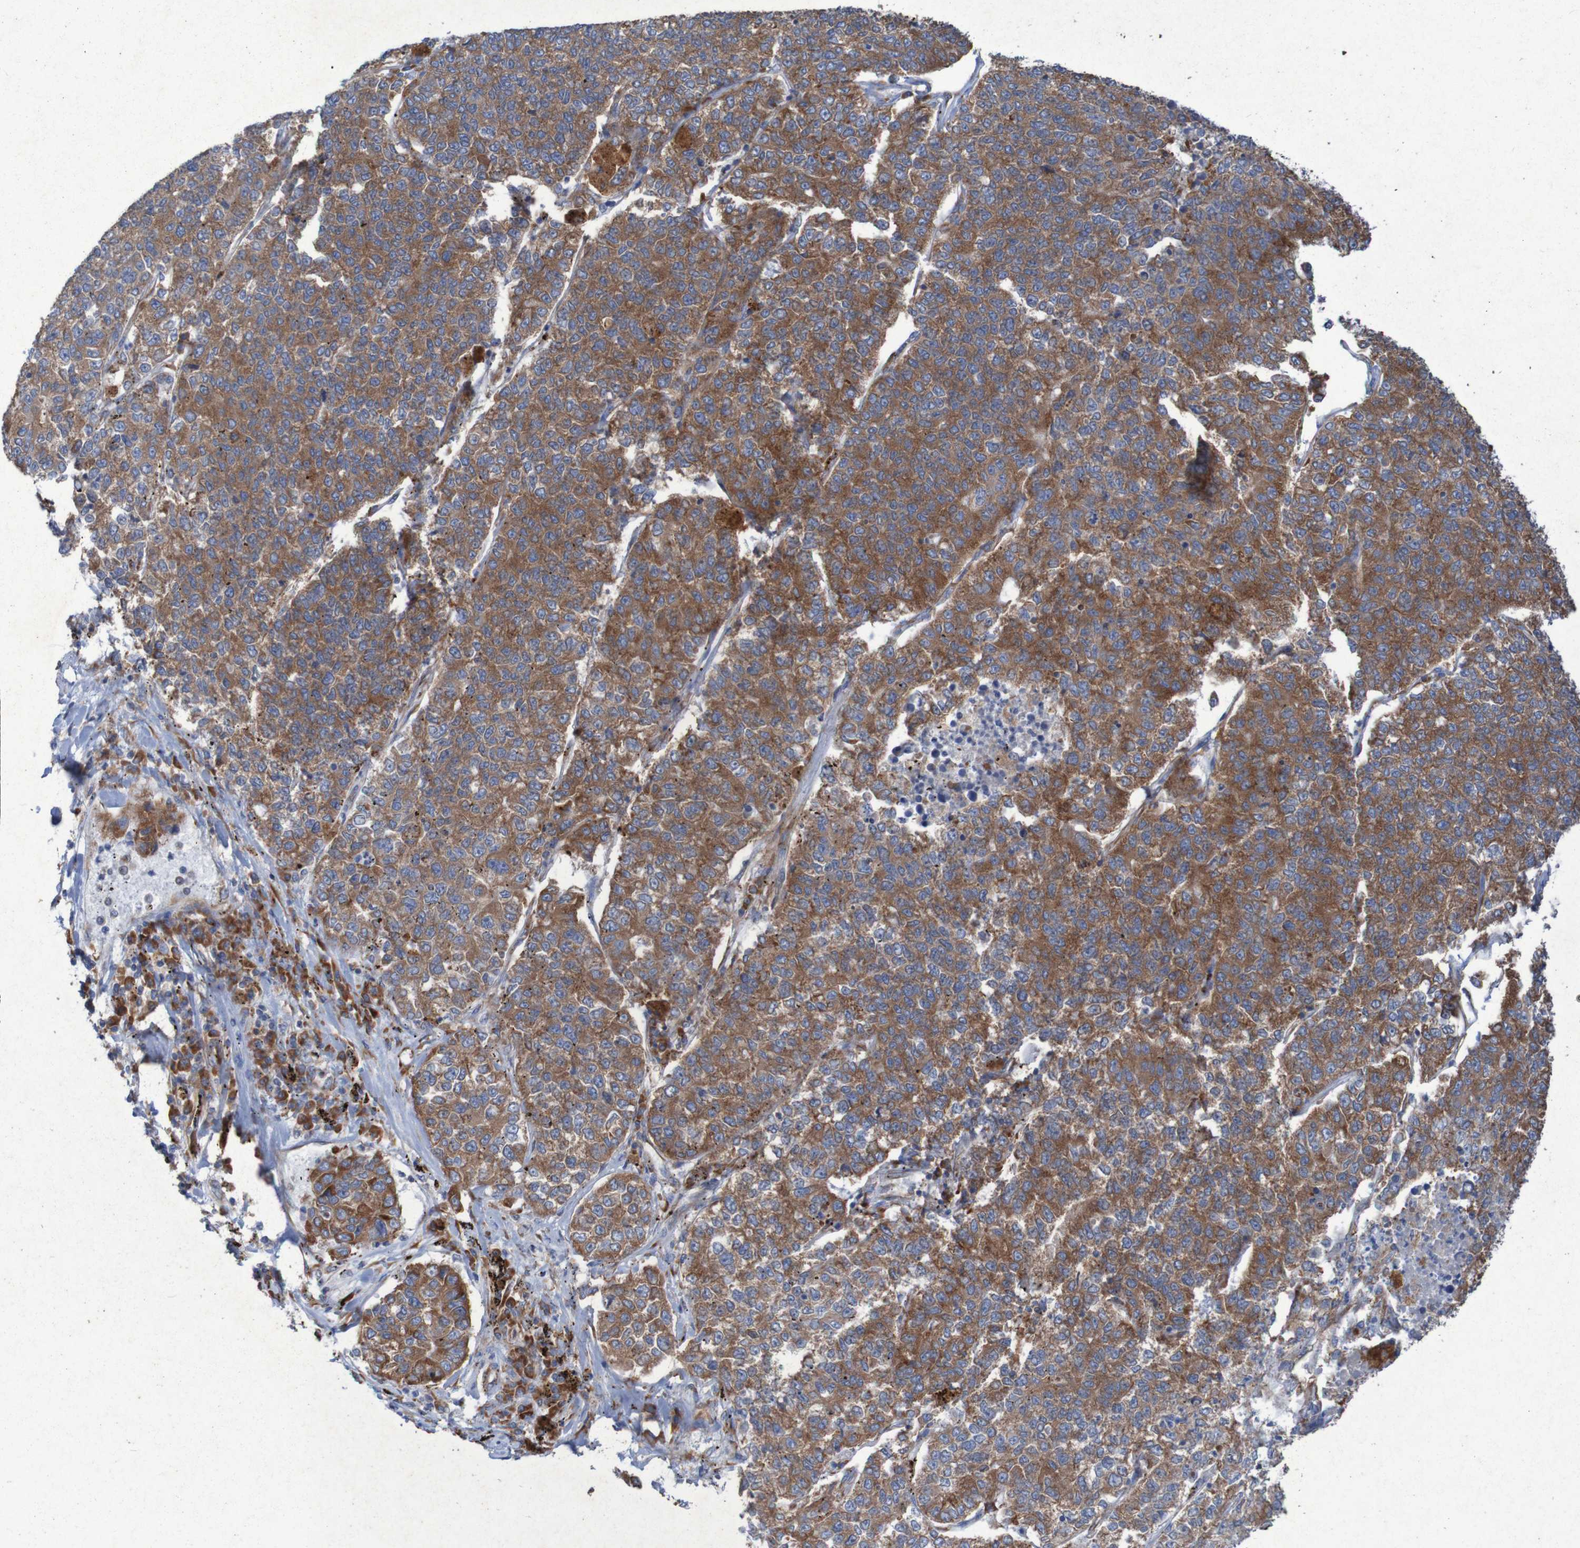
{"staining": {"intensity": "strong", "quantity": ">75%", "location": "cytoplasmic/membranous"}, "tissue": "lung cancer", "cell_type": "Tumor cells", "image_type": "cancer", "snomed": [{"axis": "morphology", "description": "Adenocarcinoma, NOS"}, {"axis": "topography", "description": "Lung"}], "caption": "Human lung adenocarcinoma stained for a protein (brown) shows strong cytoplasmic/membranous positive expression in about >75% of tumor cells.", "gene": "RPL10", "patient": {"sex": "male", "age": 49}}